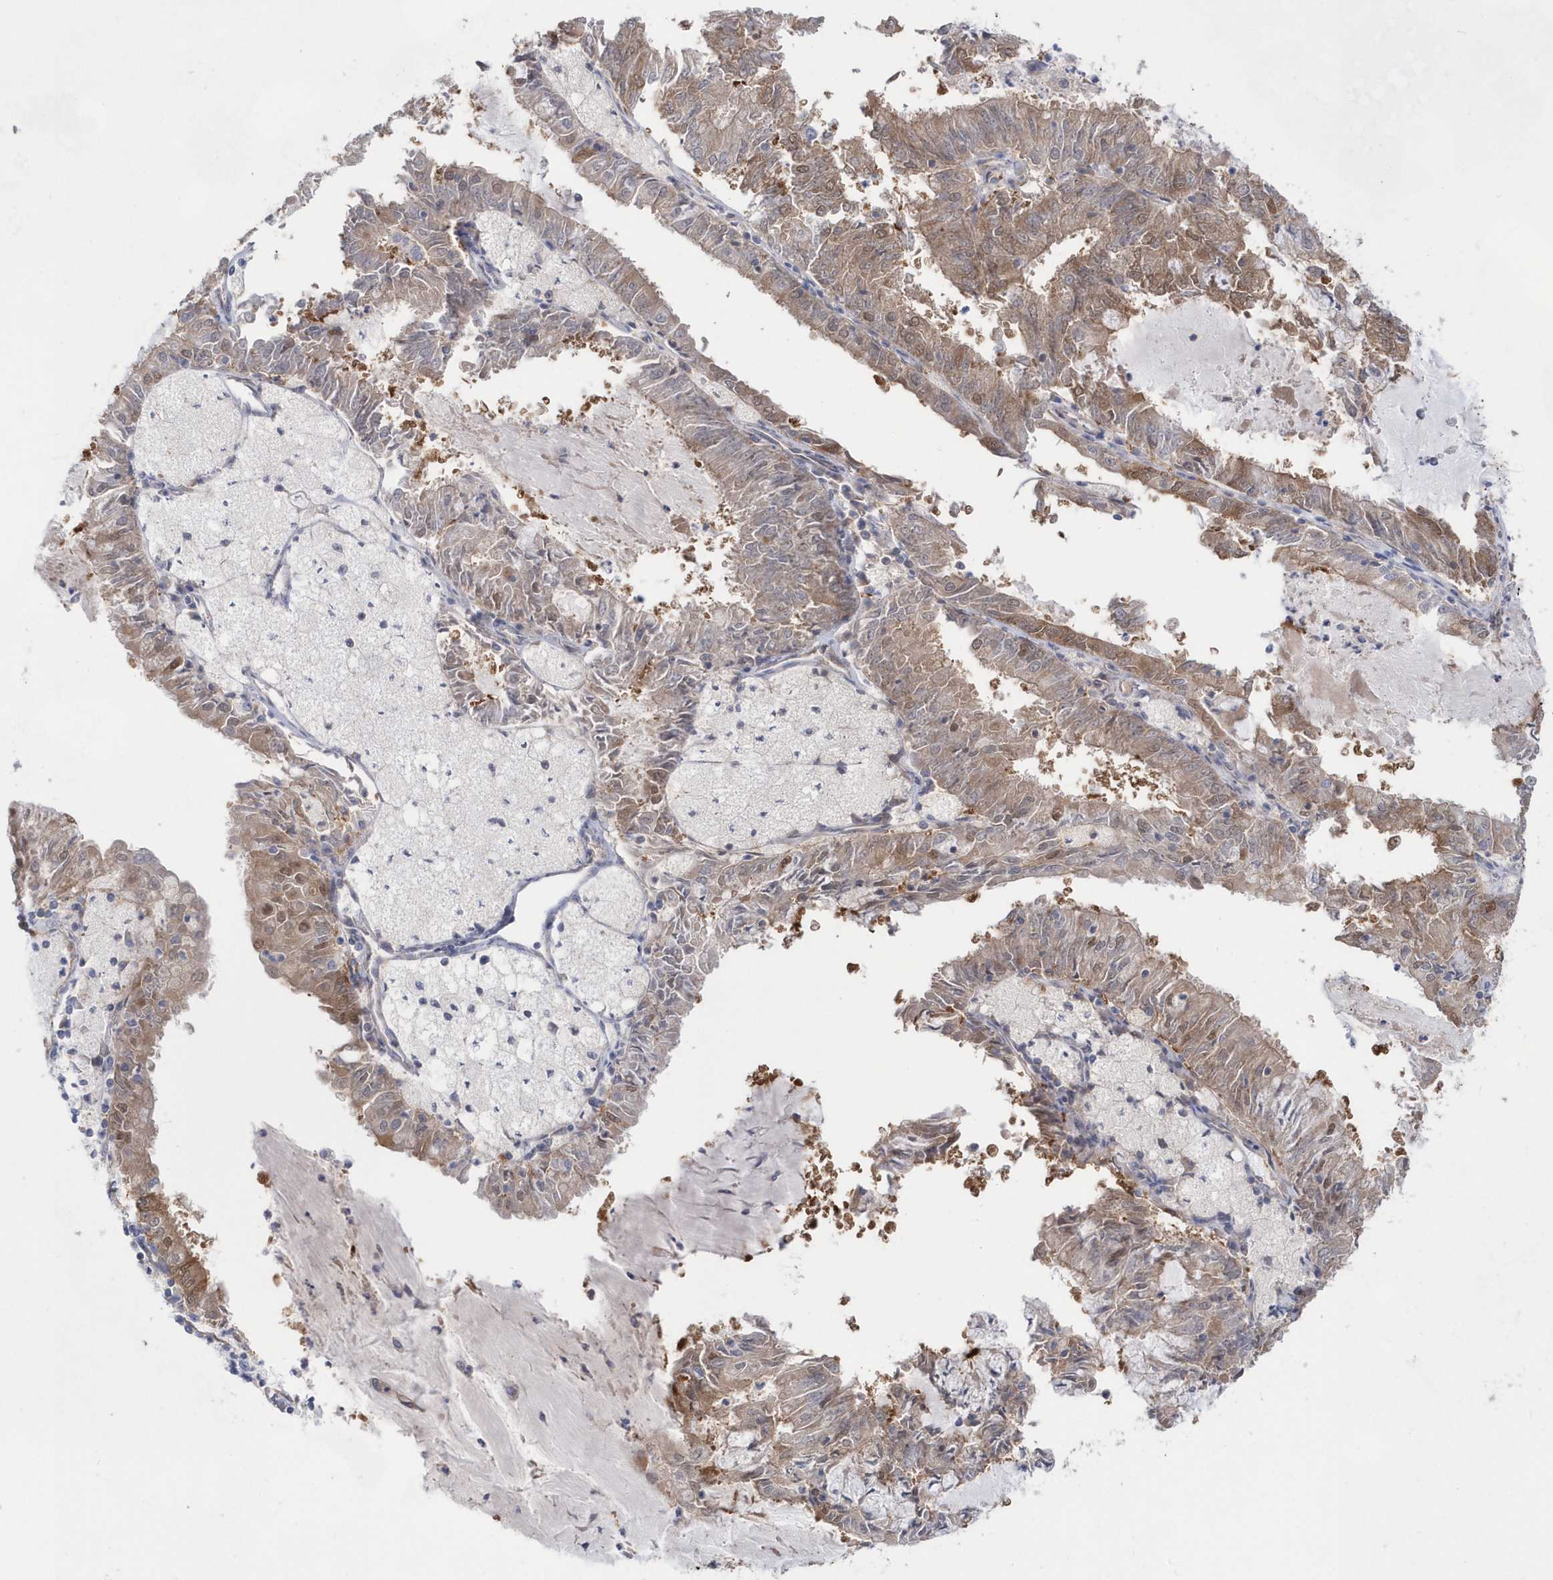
{"staining": {"intensity": "moderate", "quantity": "25%-75%", "location": "cytoplasmic/membranous"}, "tissue": "endometrial cancer", "cell_type": "Tumor cells", "image_type": "cancer", "snomed": [{"axis": "morphology", "description": "Adenocarcinoma, NOS"}, {"axis": "topography", "description": "Endometrium"}], "caption": "Immunohistochemistry of human endometrial cancer shows medium levels of moderate cytoplasmic/membranous staining in about 25%-75% of tumor cells.", "gene": "BDH2", "patient": {"sex": "female", "age": 57}}